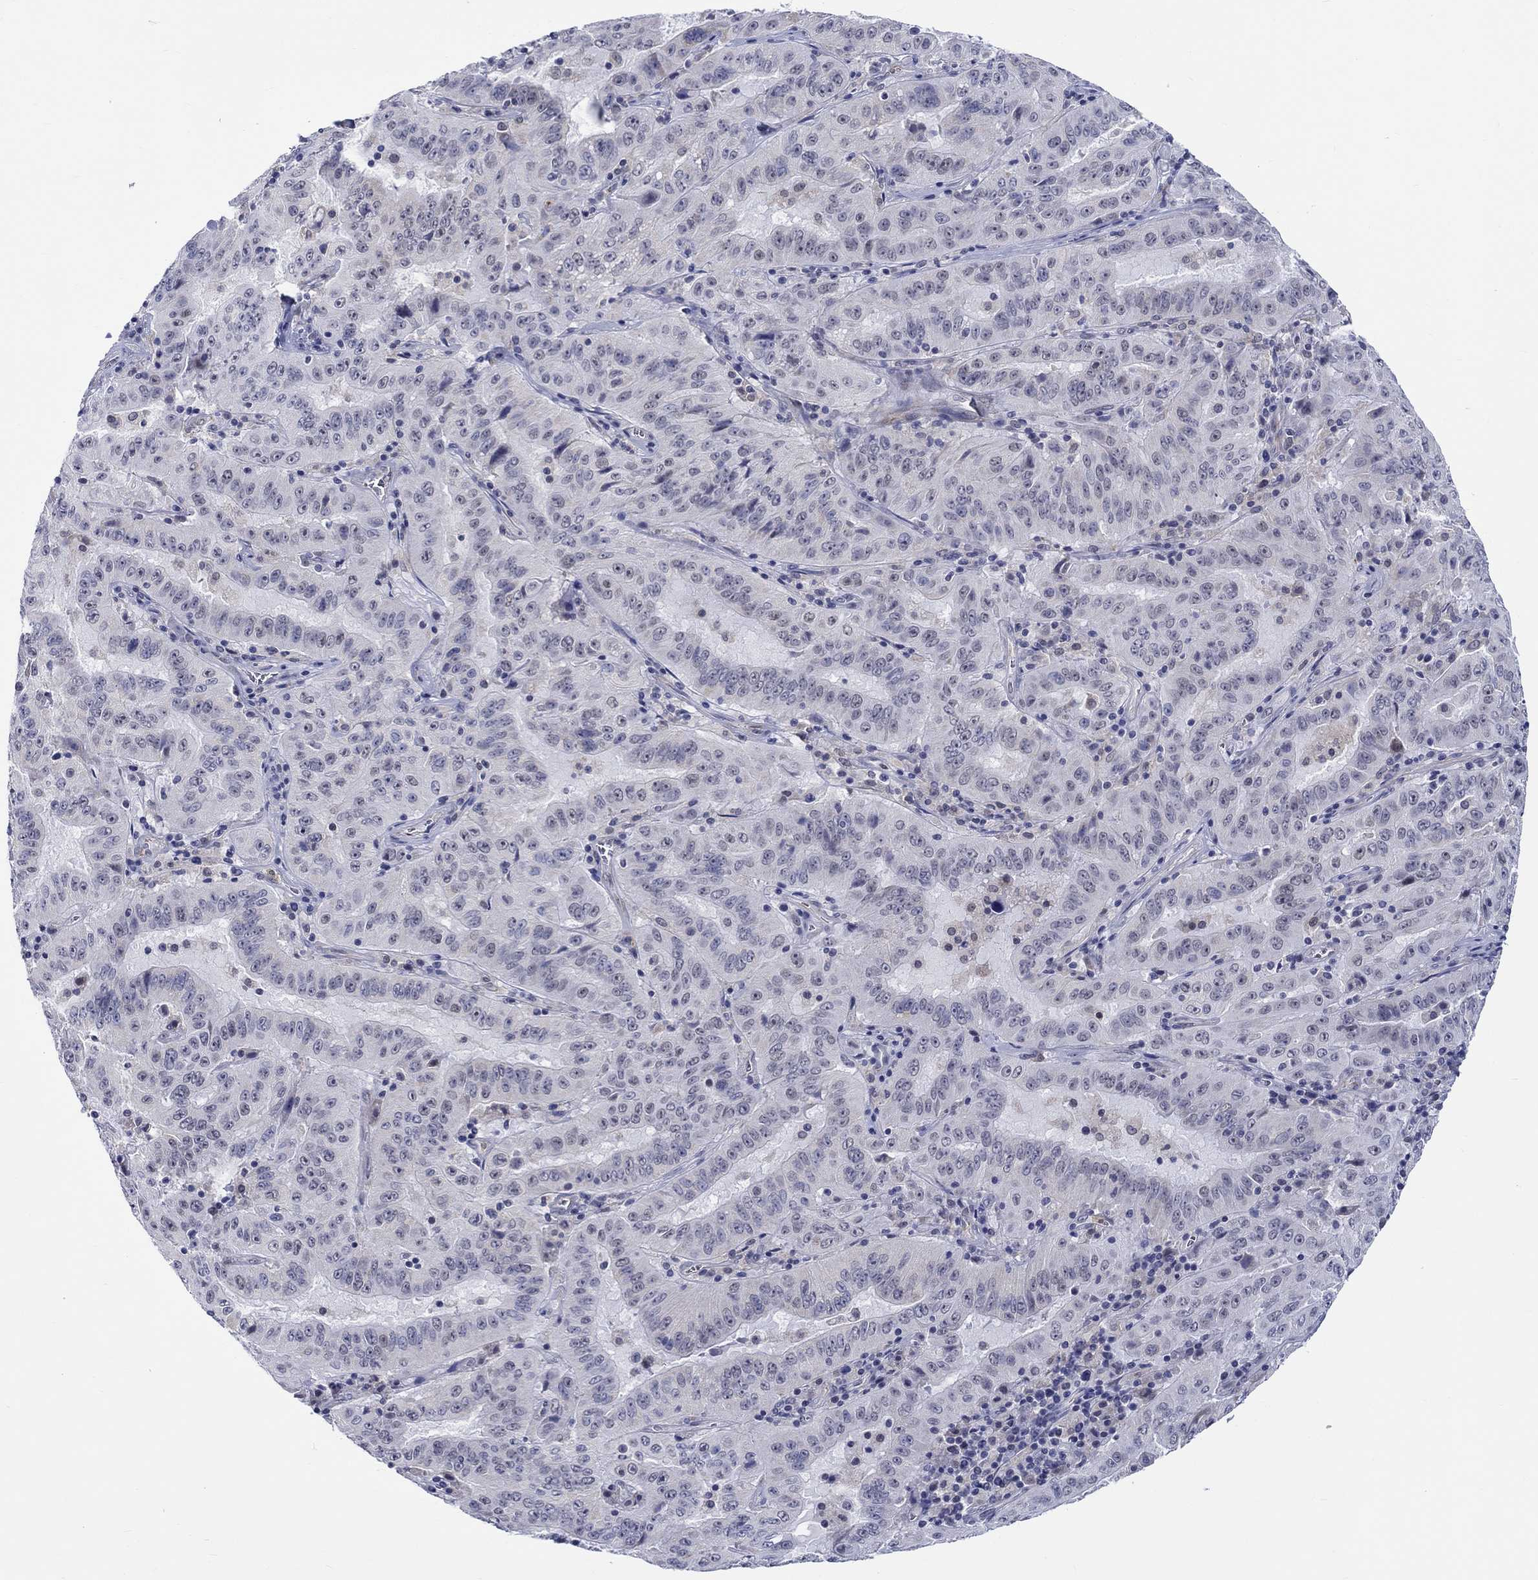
{"staining": {"intensity": "negative", "quantity": "none", "location": "none"}, "tissue": "pancreatic cancer", "cell_type": "Tumor cells", "image_type": "cancer", "snomed": [{"axis": "morphology", "description": "Adenocarcinoma, NOS"}, {"axis": "topography", "description": "Pancreas"}], "caption": "Immunohistochemical staining of pancreatic cancer (adenocarcinoma) displays no significant expression in tumor cells.", "gene": "ST6GALNAC1", "patient": {"sex": "male", "age": 63}}